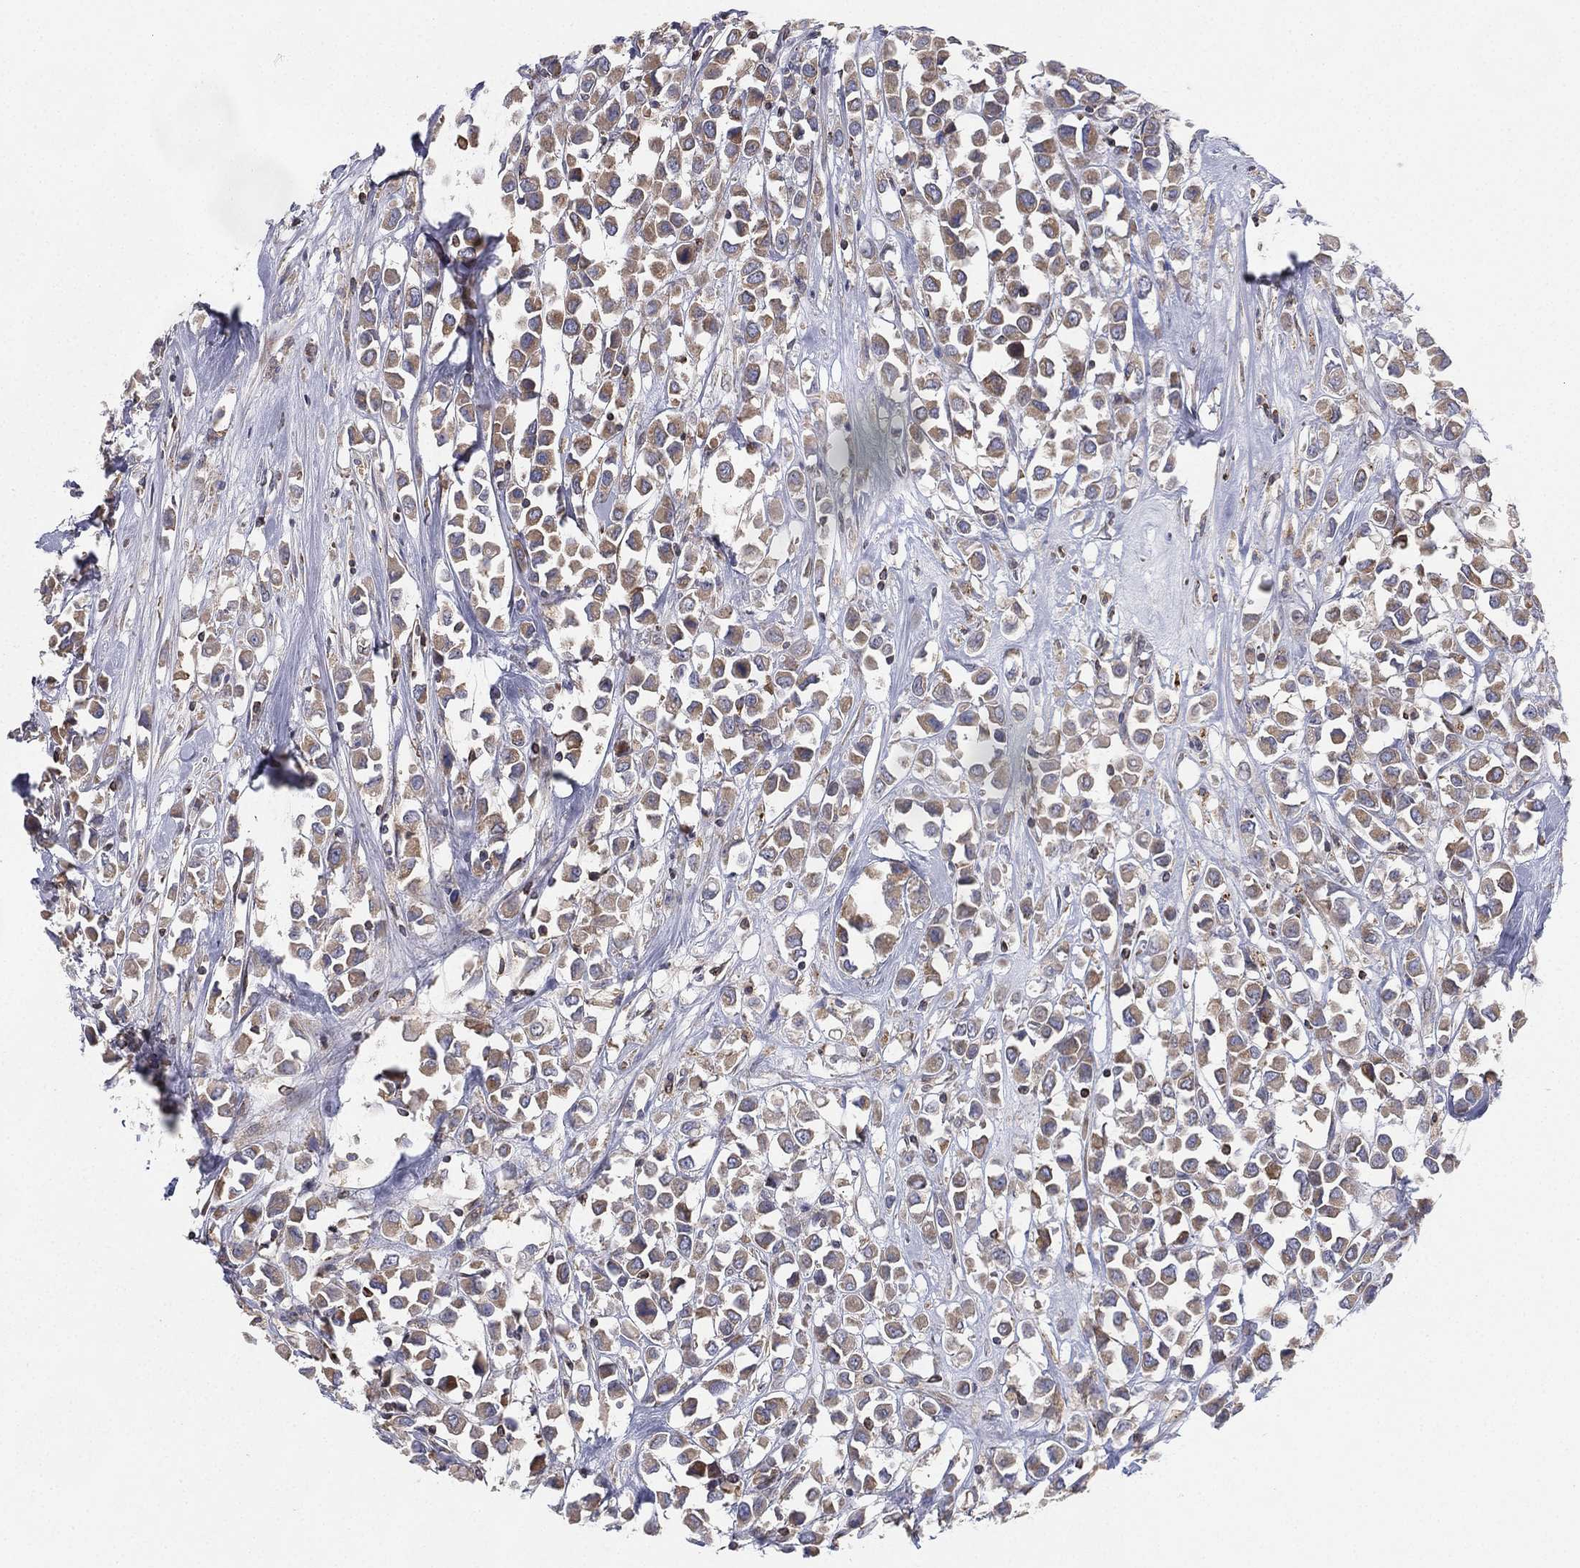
{"staining": {"intensity": "moderate", "quantity": "25%-75%", "location": "cytoplasmic/membranous"}, "tissue": "breast cancer", "cell_type": "Tumor cells", "image_type": "cancer", "snomed": [{"axis": "morphology", "description": "Duct carcinoma"}, {"axis": "topography", "description": "Breast"}], "caption": "This is an image of immunohistochemistry staining of breast invasive ductal carcinoma, which shows moderate staining in the cytoplasmic/membranous of tumor cells.", "gene": "CYB5B", "patient": {"sex": "female", "age": 61}}